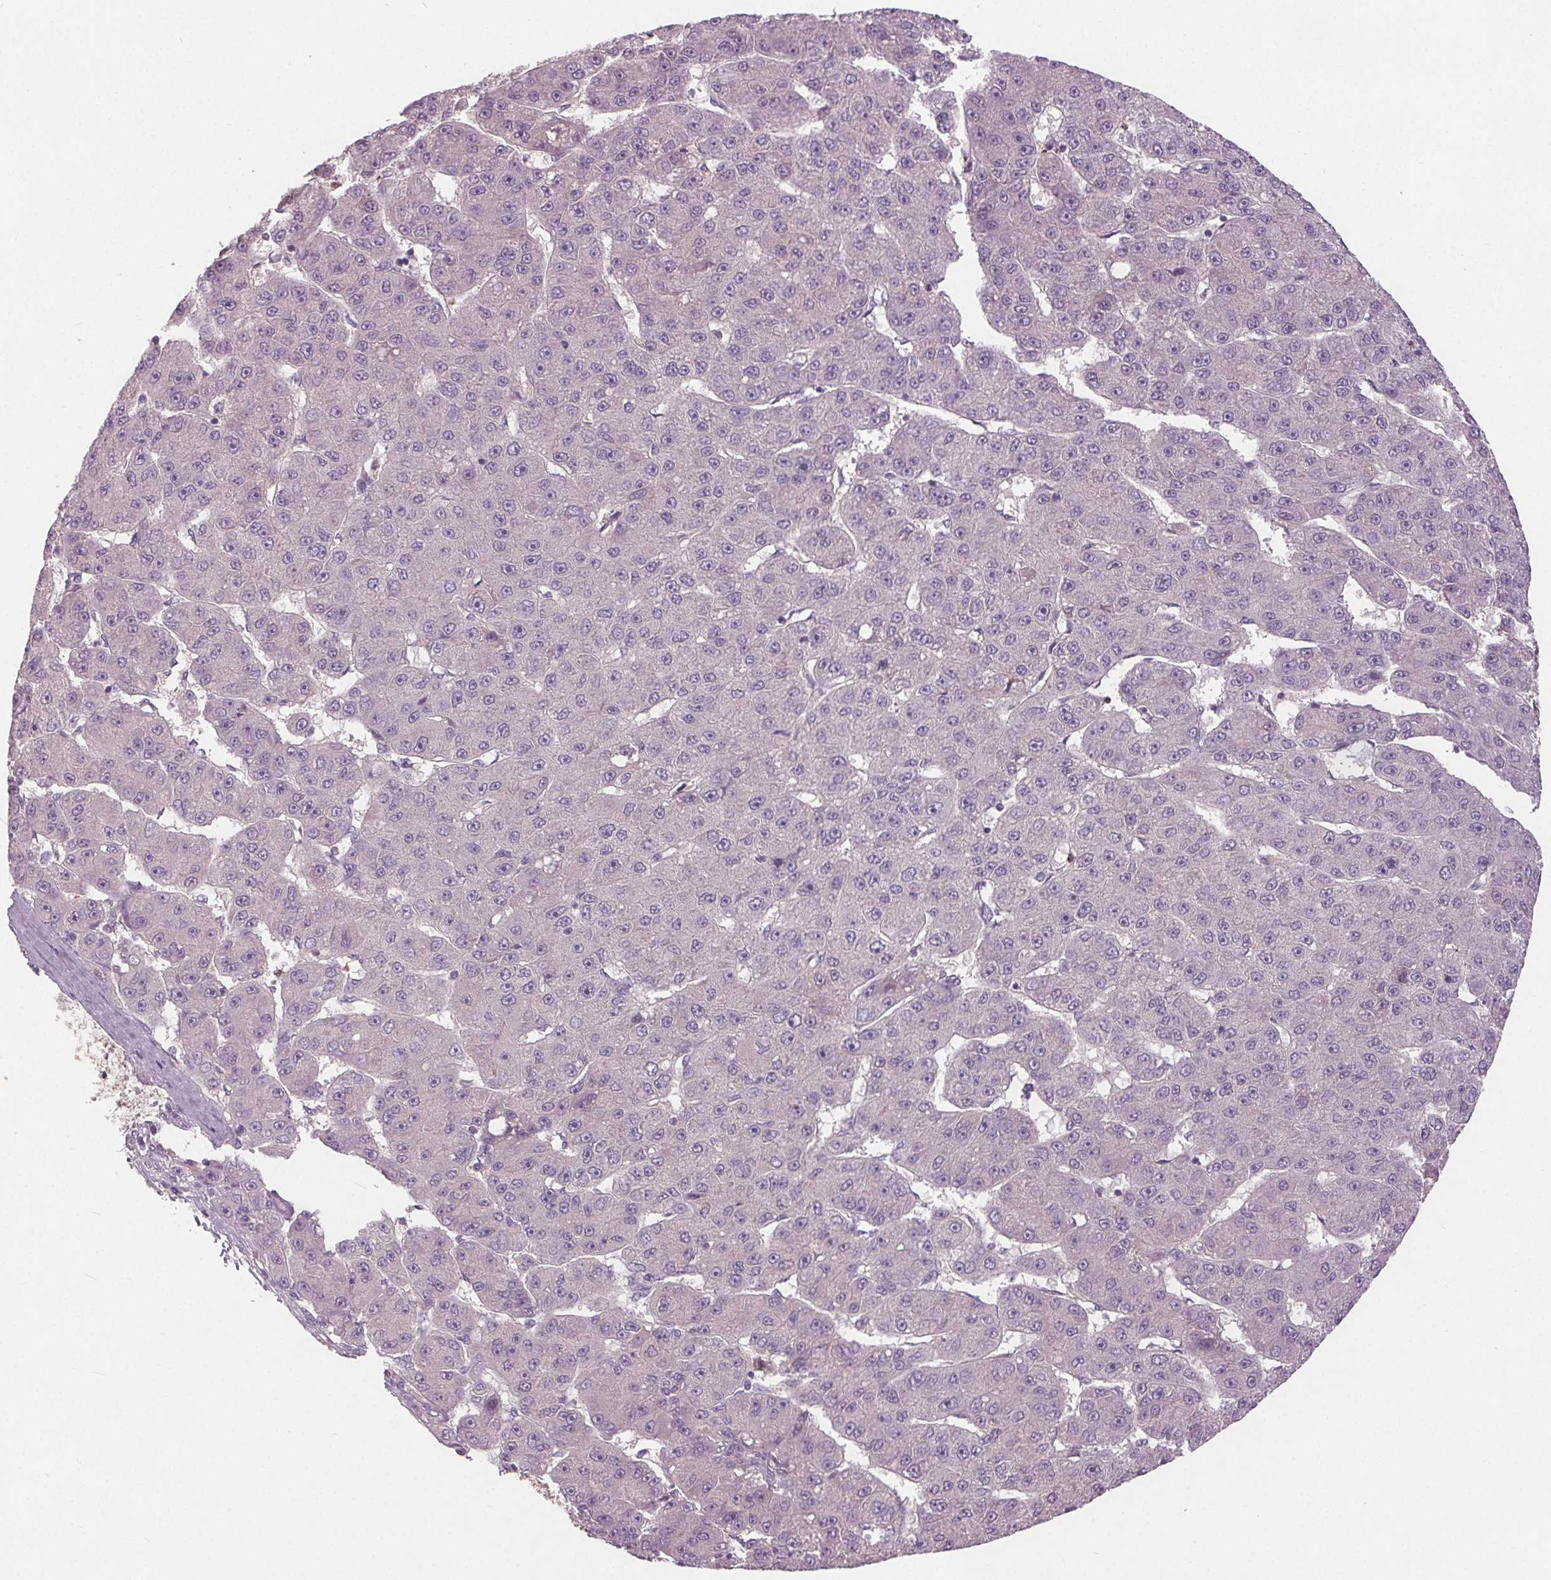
{"staining": {"intensity": "negative", "quantity": "none", "location": "none"}, "tissue": "liver cancer", "cell_type": "Tumor cells", "image_type": "cancer", "snomed": [{"axis": "morphology", "description": "Carcinoma, Hepatocellular, NOS"}, {"axis": "topography", "description": "Liver"}], "caption": "Tumor cells show no significant protein positivity in liver cancer.", "gene": "PDGFD", "patient": {"sex": "male", "age": 67}}